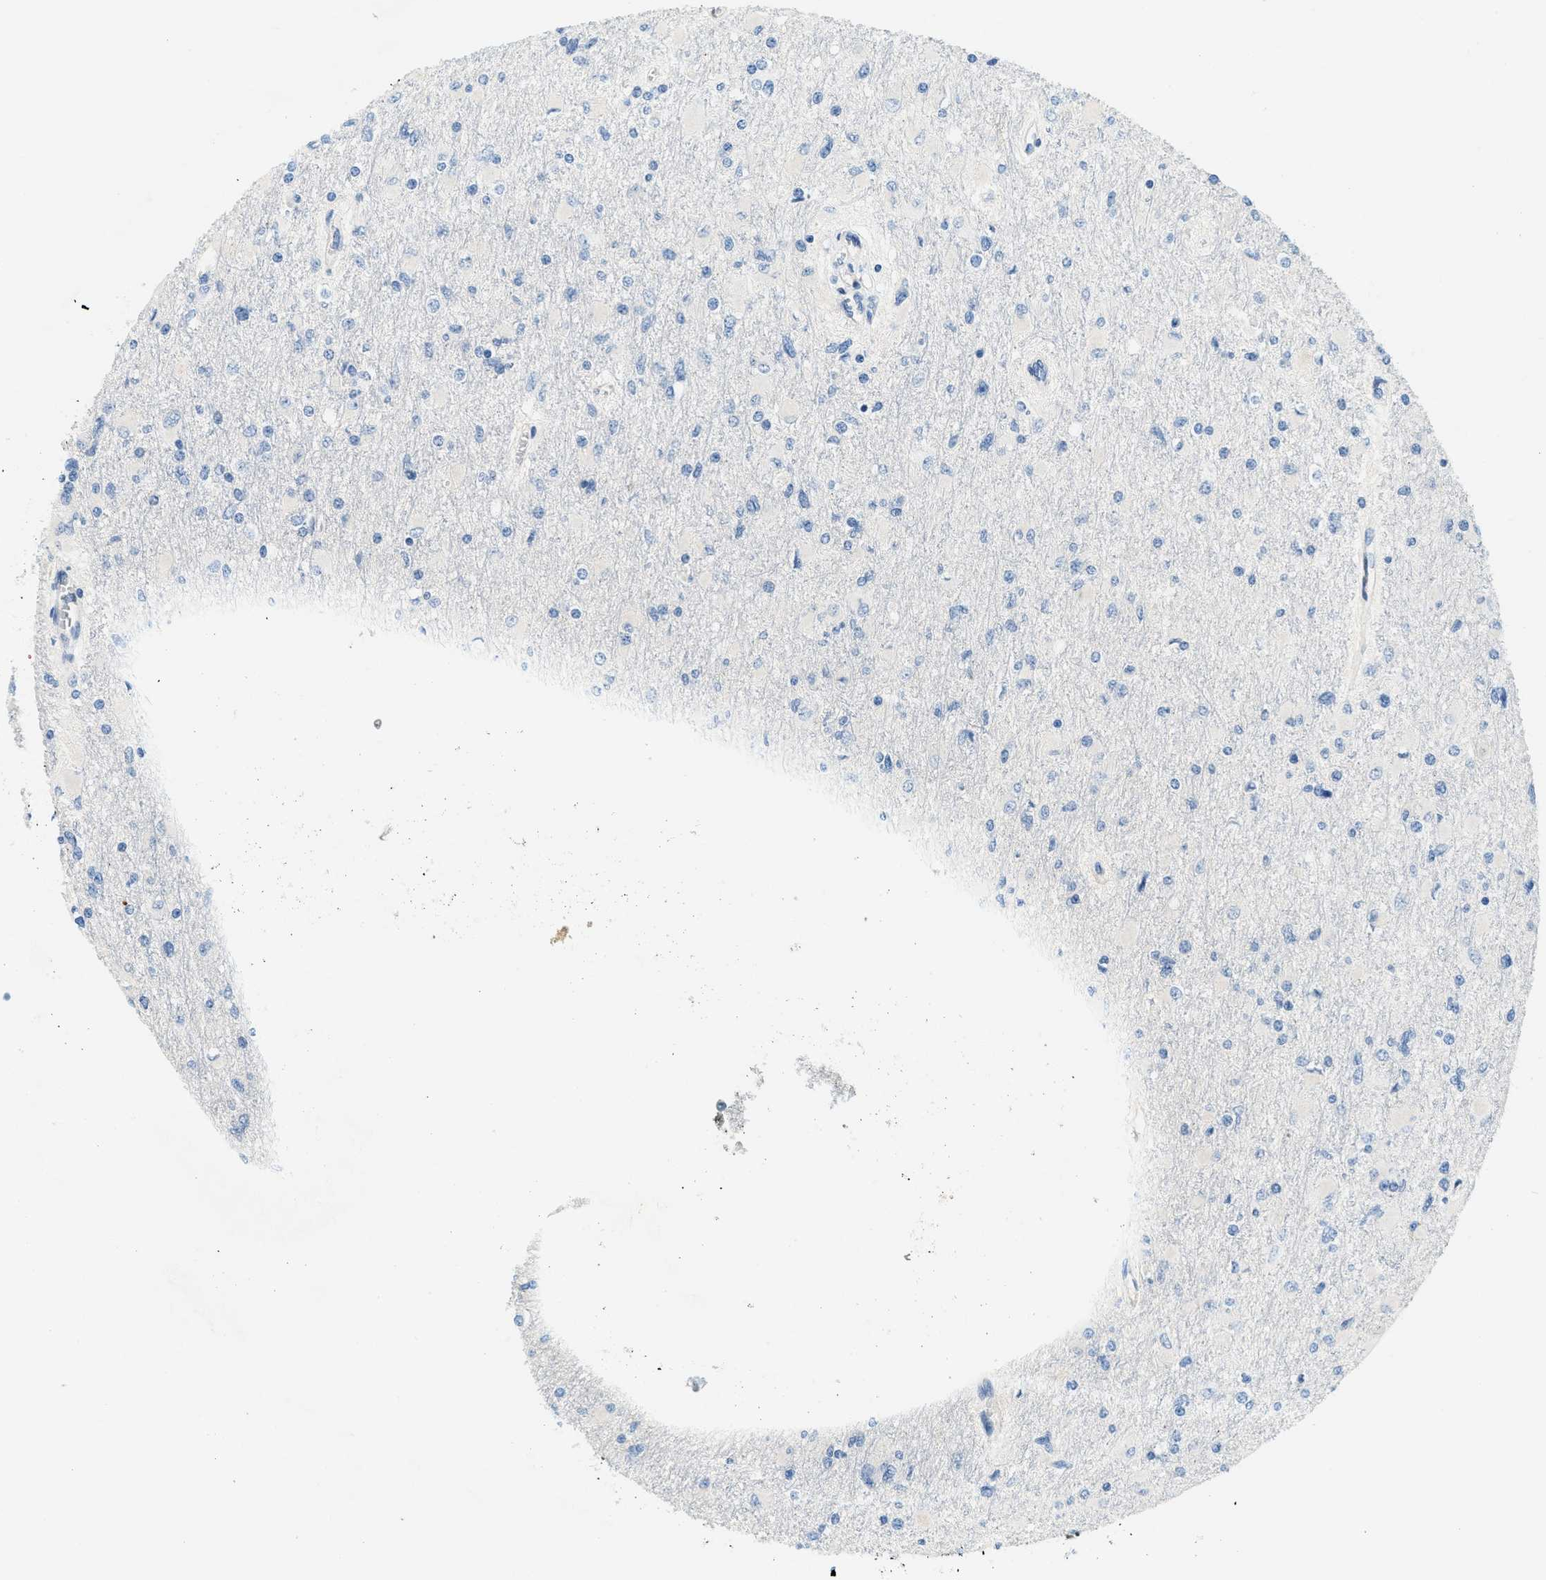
{"staining": {"intensity": "negative", "quantity": "none", "location": "none"}, "tissue": "glioma", "cell_type": "Tumor cells", "image_type": "cancer", "snomed": [{"axis": "morphology", "description": "Glioma, malignant, High grade"}, {"axis": "topography", "description": "Cerebral cortex"}], "caption": "A photomicrograph of high-grade glioma (malignant) stained for a protein reveals no brown staining in tumor cells. (Immunohistochemistry (ihc), brightfield microscopy, high magnification).", "gene": "CYP4X1", "patient": {"sex": "female", "age": 36}}